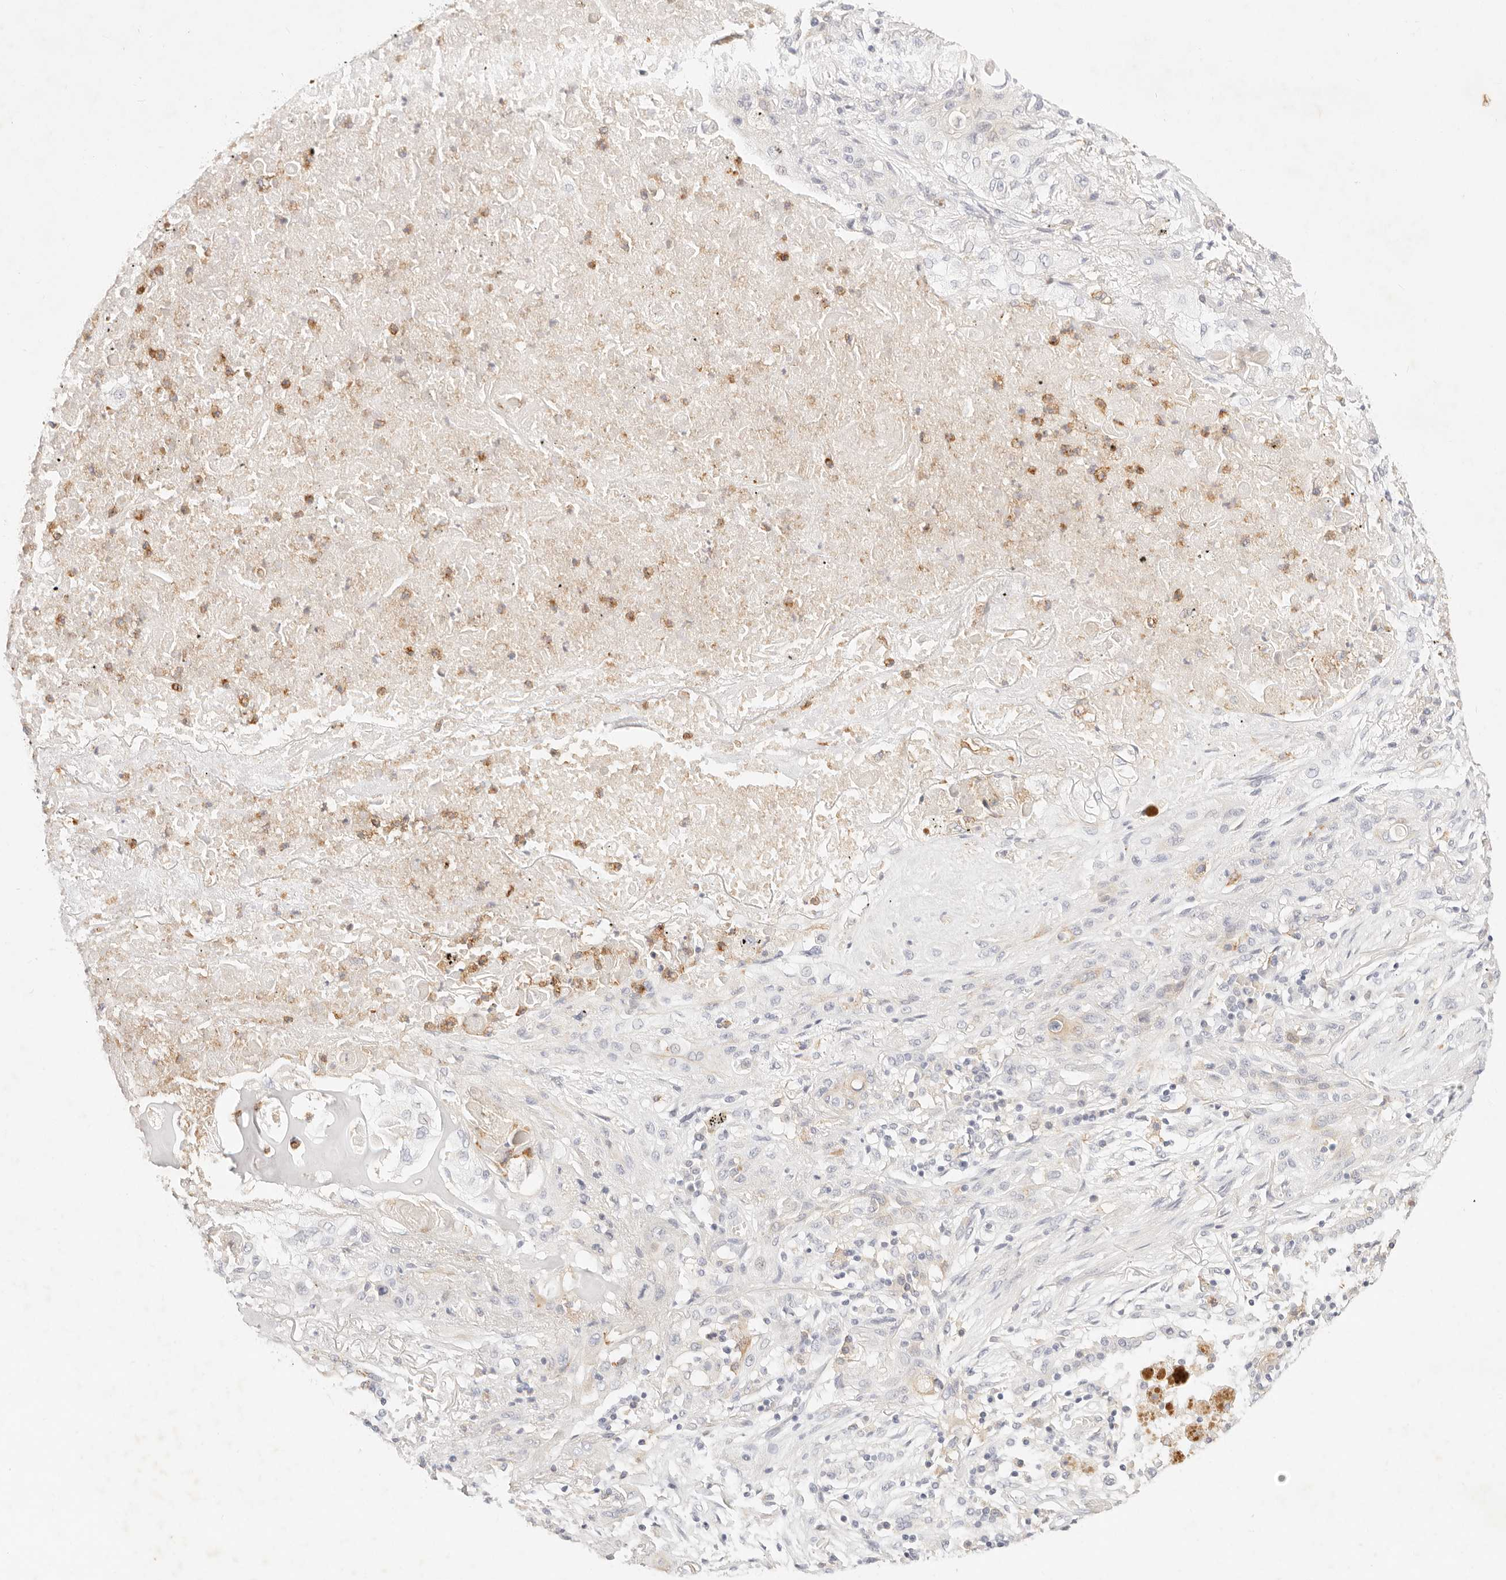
{"staining": {"intensity": "negative", "quantity": "none", "location": "none"}, "tissue": "lung cancer", "cell_type": "Tumor cells", "image_type": "cancer", "snomed": [{"axis": "morphology", "description": "Squamous cell carcinoma, NOS"}, {"axis": "topography", "description": "Lung"}], "caption": "IHC of lung cancer (squamous cell carcinoma) reveals no positivity in tumor cells.", "gene": "GPR84", "patient": {"sex": "female", "age": 47}}